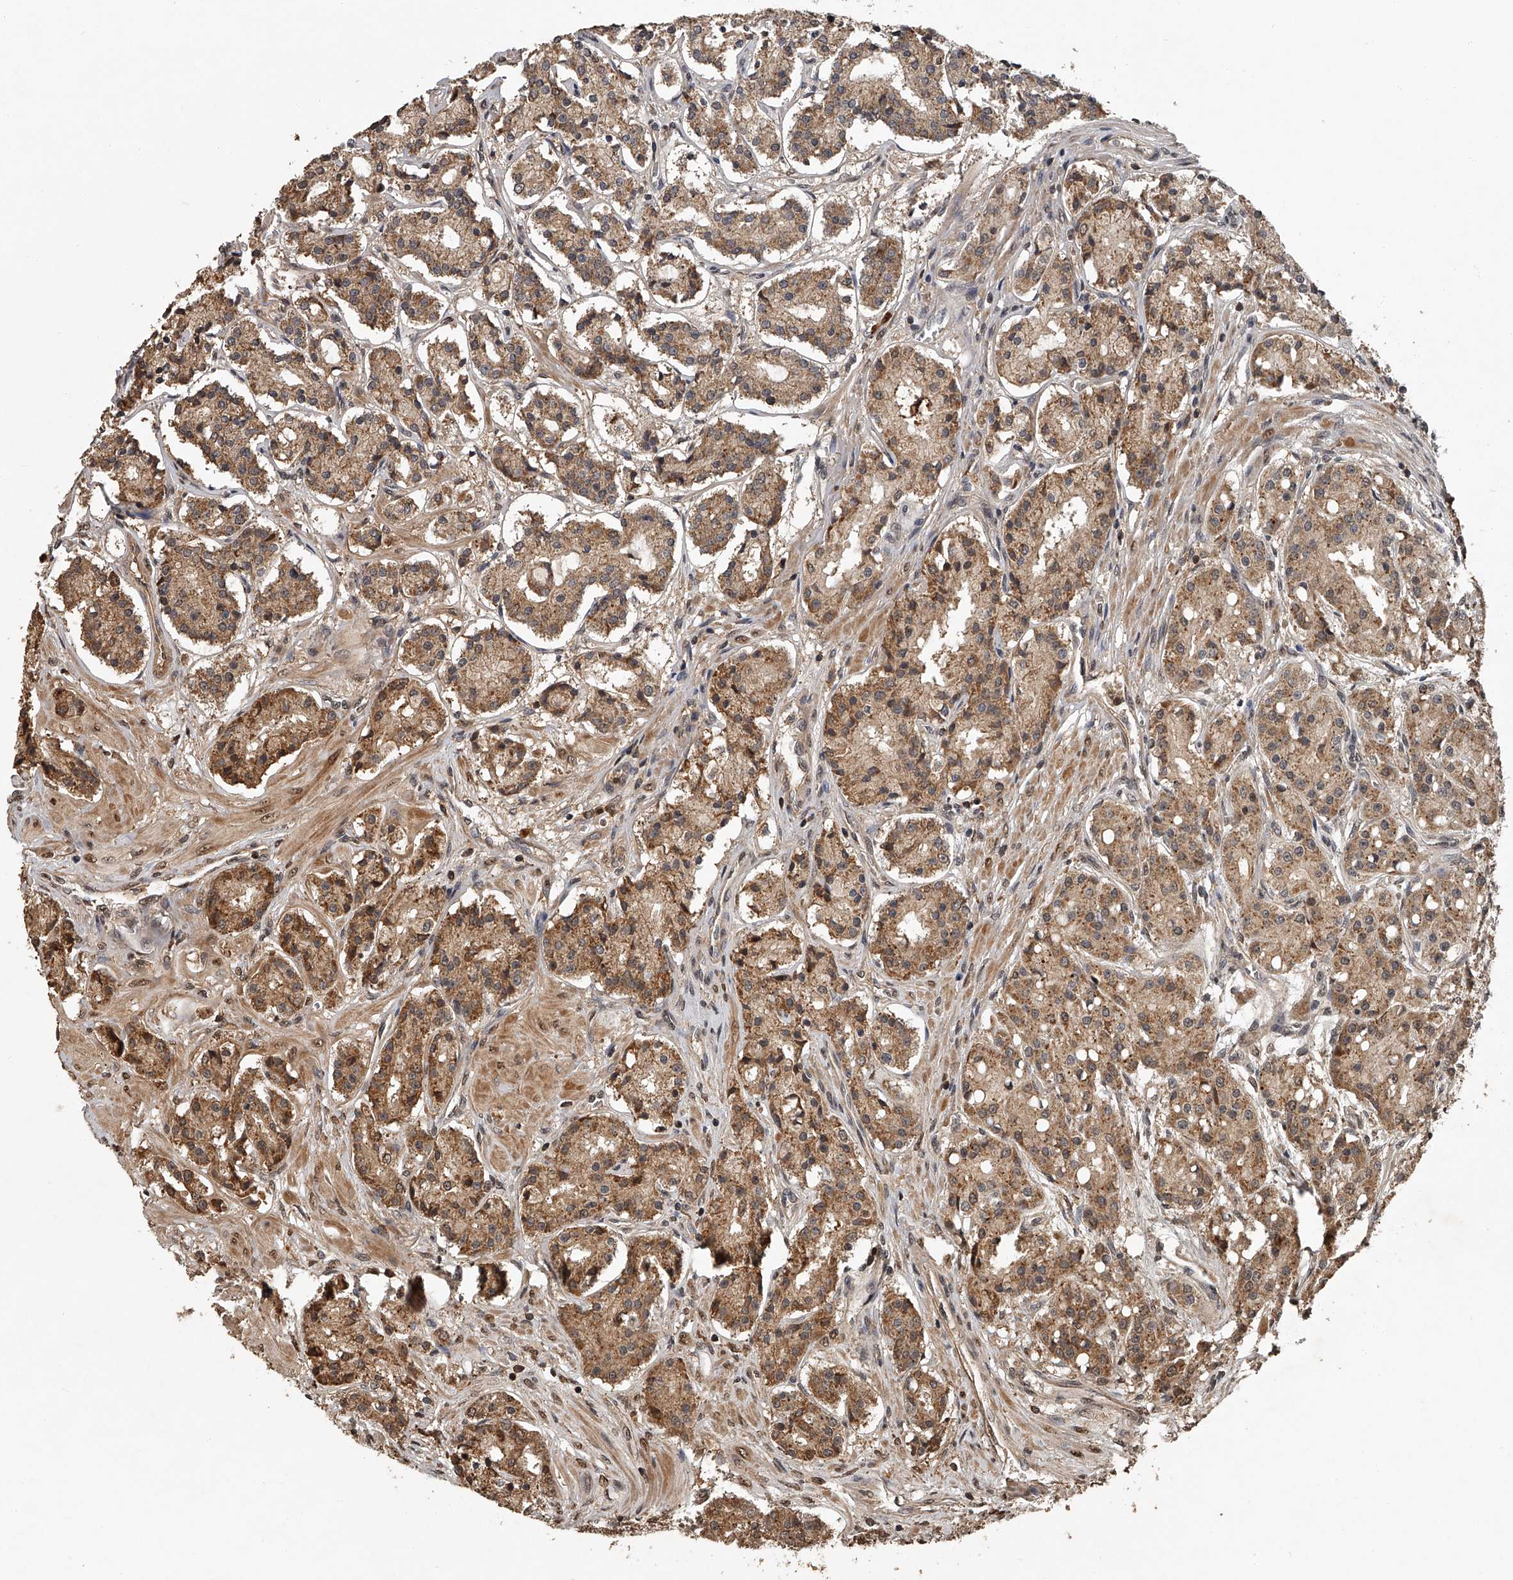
{"staining": {"intensity": "moderate", "quantity": ">75%", "location": "cytoplasmic/membranous"}, "tissue": "prostate cancer", "cell_type": "Tumor cells", "image_type": "cancer", "snomed": [{"axis": "morphology", "description": "Adenocarcinoma, High grade"}, {"axis": "topography", "description": "Prostate"}], "caption": "Human prostate adenocarcinoma (high-grade) stained with a brown dye shows moderate cytoplasmic/membranous positive positivity in about >75% of tumor cells.", "gene": "PLEKHG1", "patient": {"sex": "male", "age": 60}}